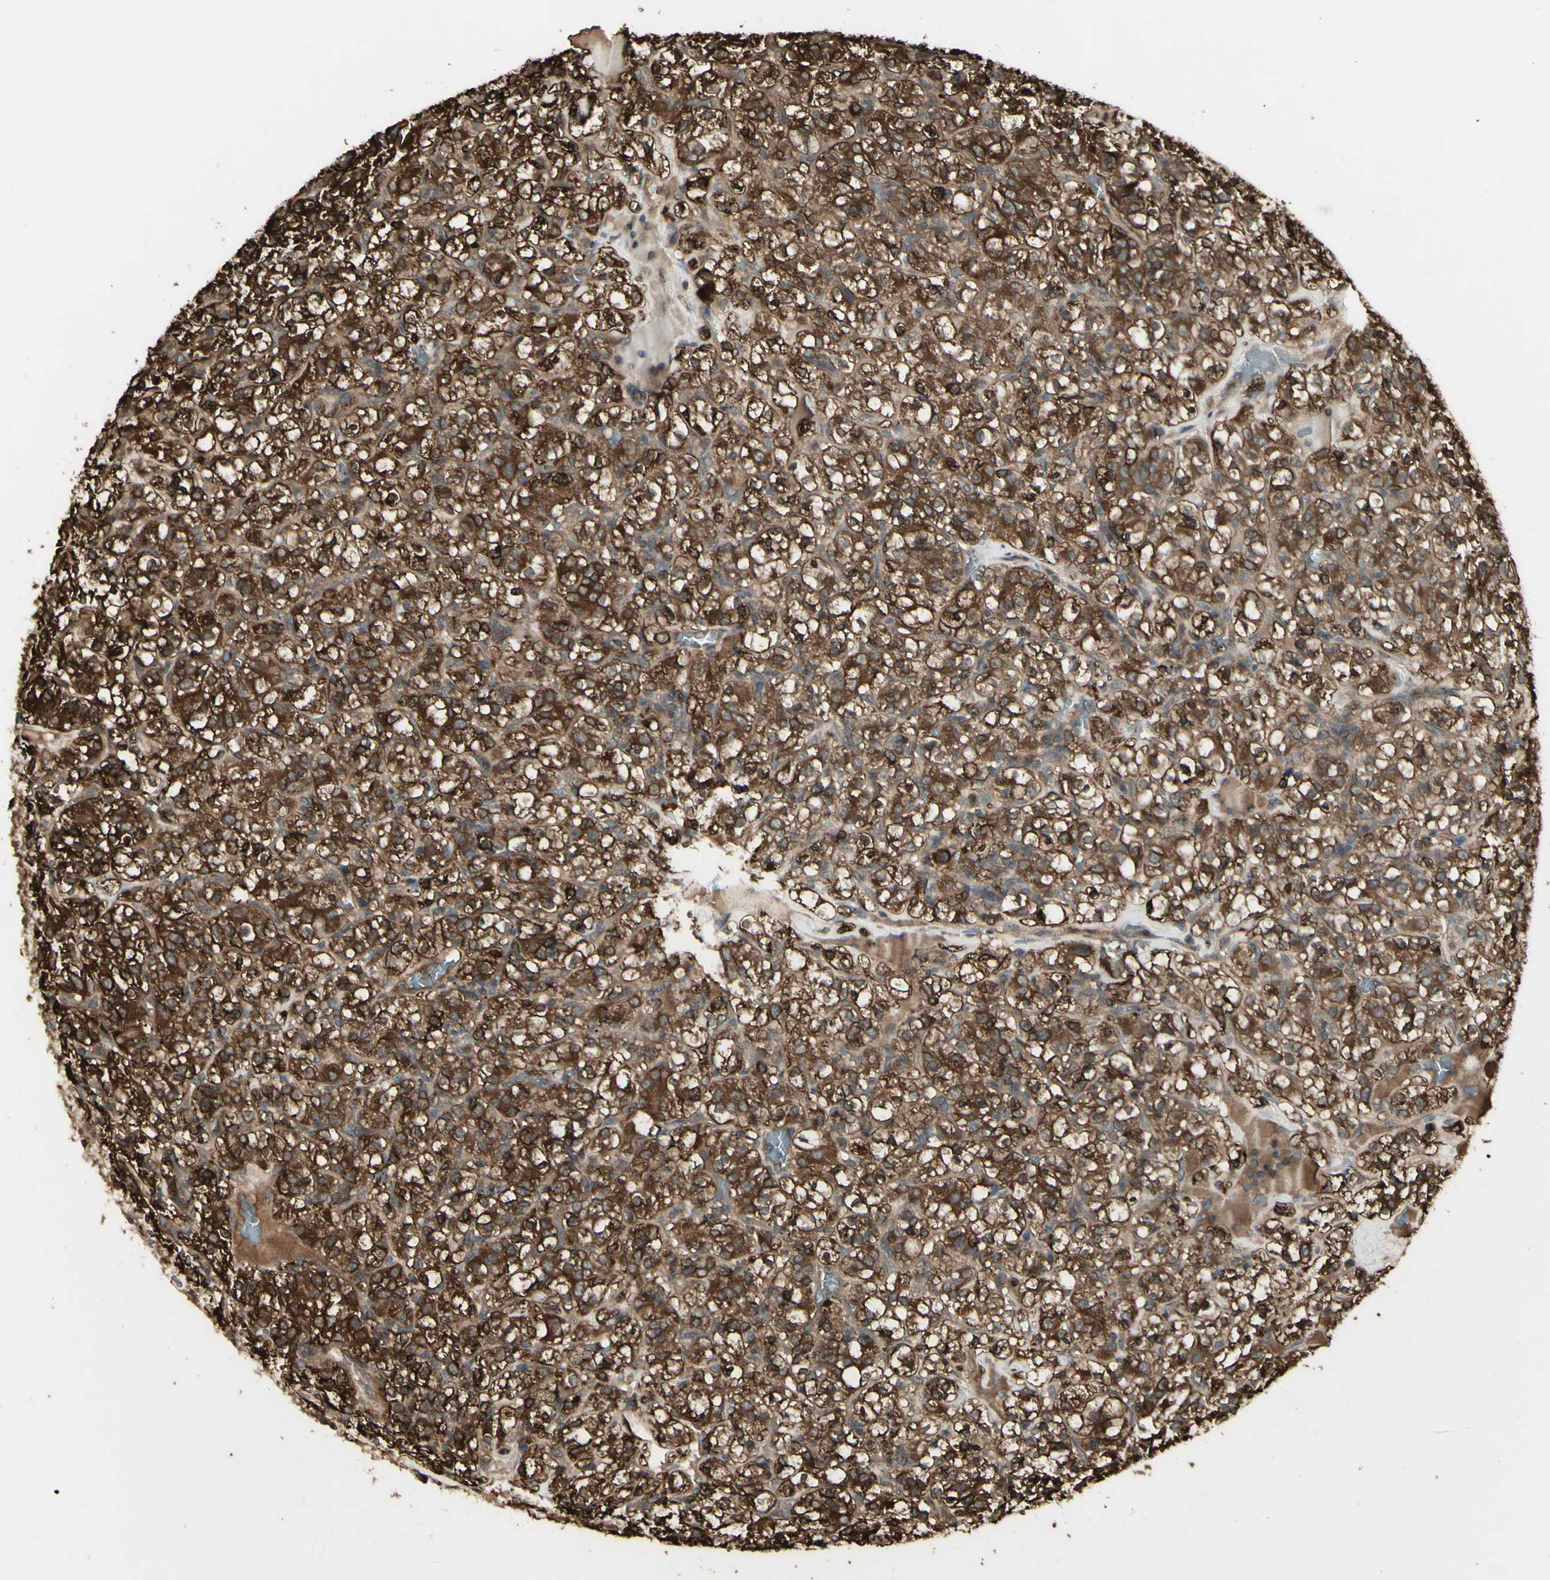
{"staining": {"intensity": "strong", "quantity": ">75%", "location": "cytoplasmic/membranous"}, "tissue": "renal cancer", "cell_type": "Tumor cells", "image_type": "cancer", "snomed": [{"axis": "morphology", "description": "Normal tissue, NOS"}, {"axis": "morphology", "description": "Adenocarcinoma, NOS"}, {"axis": "topography", "description": "Kidney"}], "caption": "Tumor cells demonstrate high levels of strong cytoplasmic/membranous positivity in about >75% of cells in human renal adenocarcinoma.", "gene": "GNAS", "patient": {"sex": "female", "age": 72}}